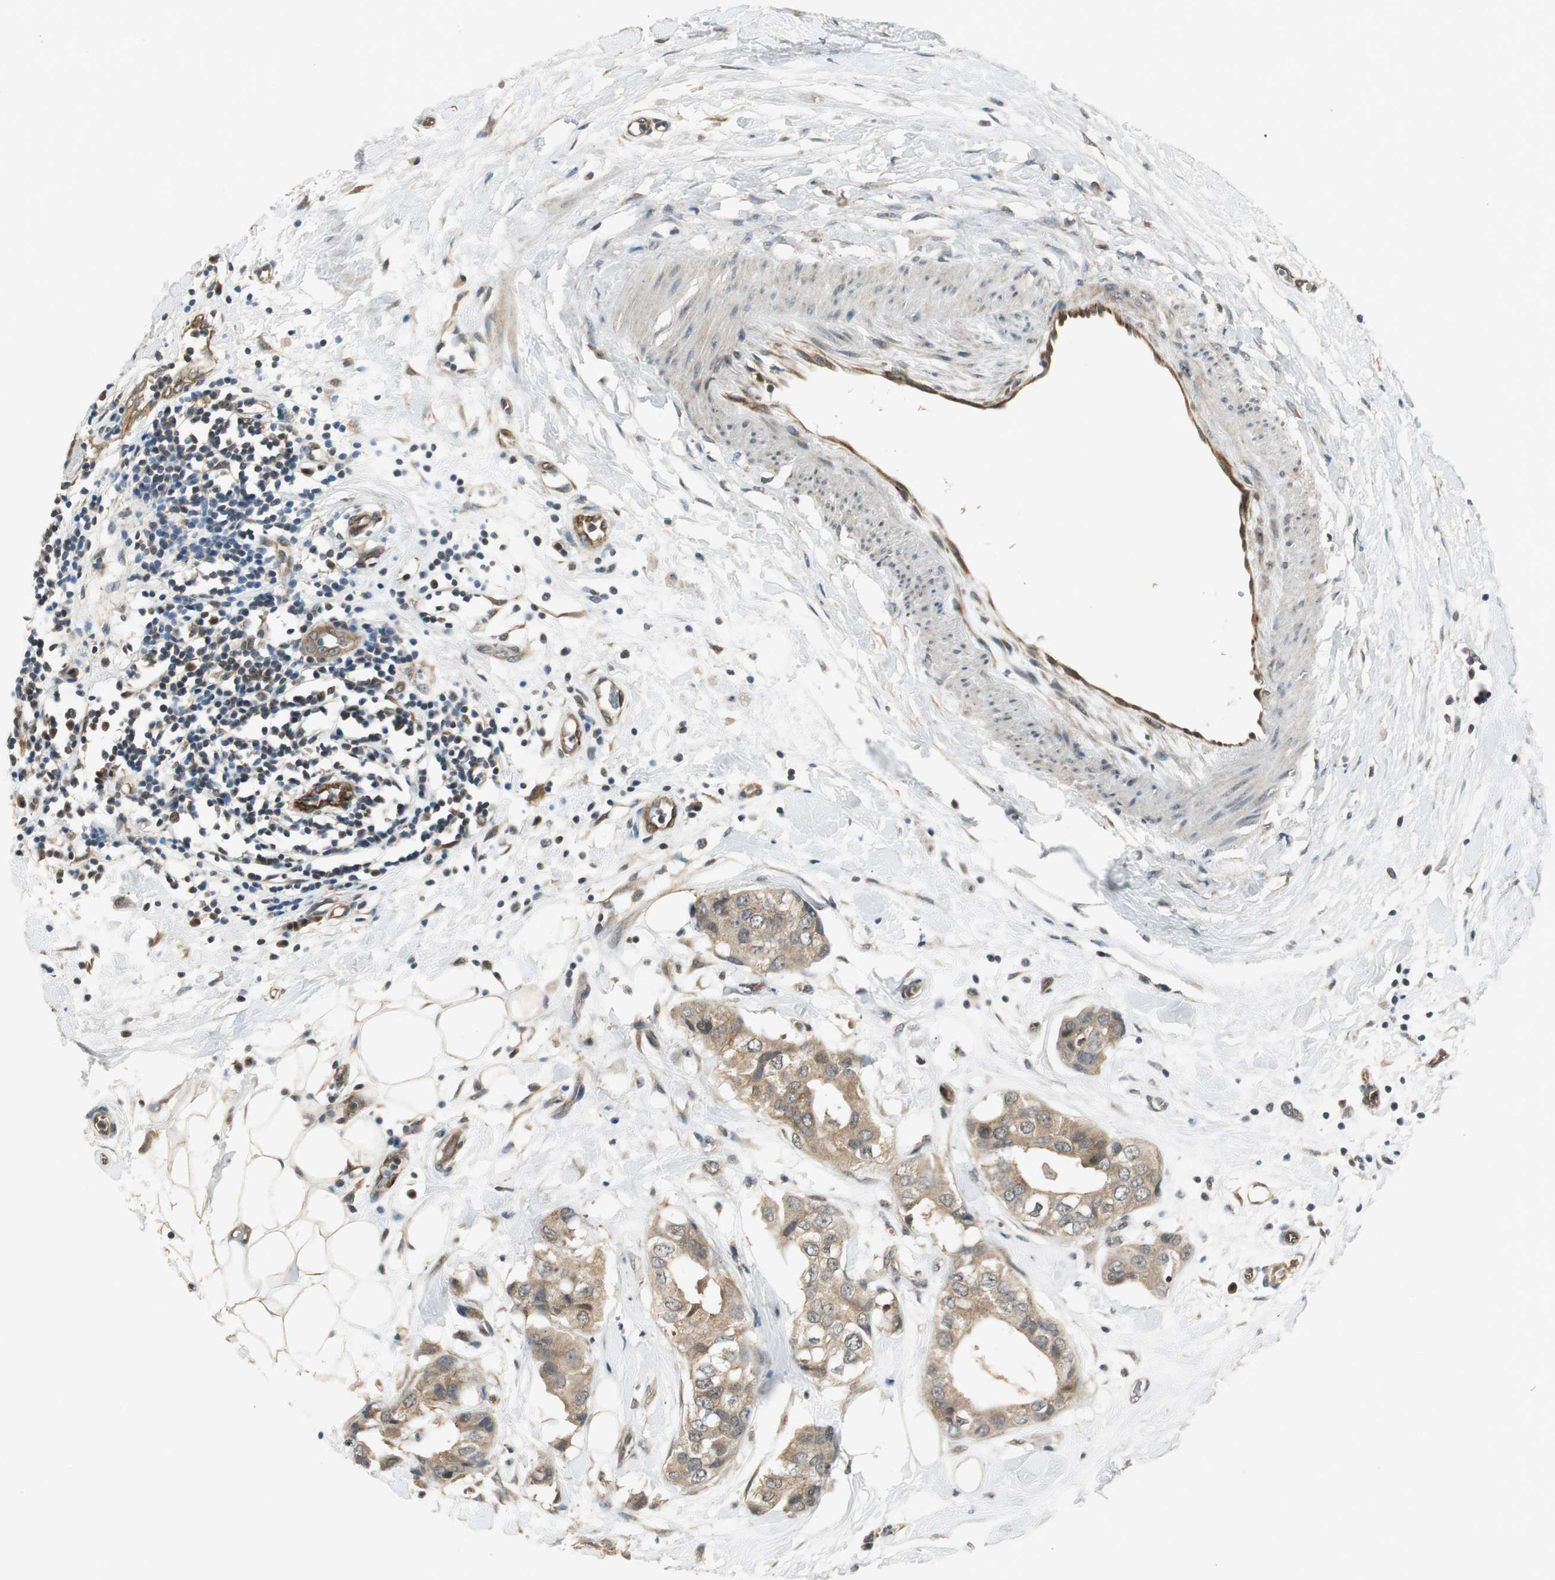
{"staining": {"intensity": "weak", "quantity": ">75%", "location": "cytoplasmic/membranous"}, "tissue": "breast cancer", "cell_type": "Tumor cells", "image_type": "cancer", "snomed": [{"axis": "morphology", "description": "Duct carcinoma"}, {"axis": "topography", "description": "Breast"}], "caption": "Breast cancer (infiltrating ductal carcinoma) stained with a protein marker displays weak staining in tumor cells.", "gene": "PSMB4", "patient": {"sex": "female", "age": 40}}